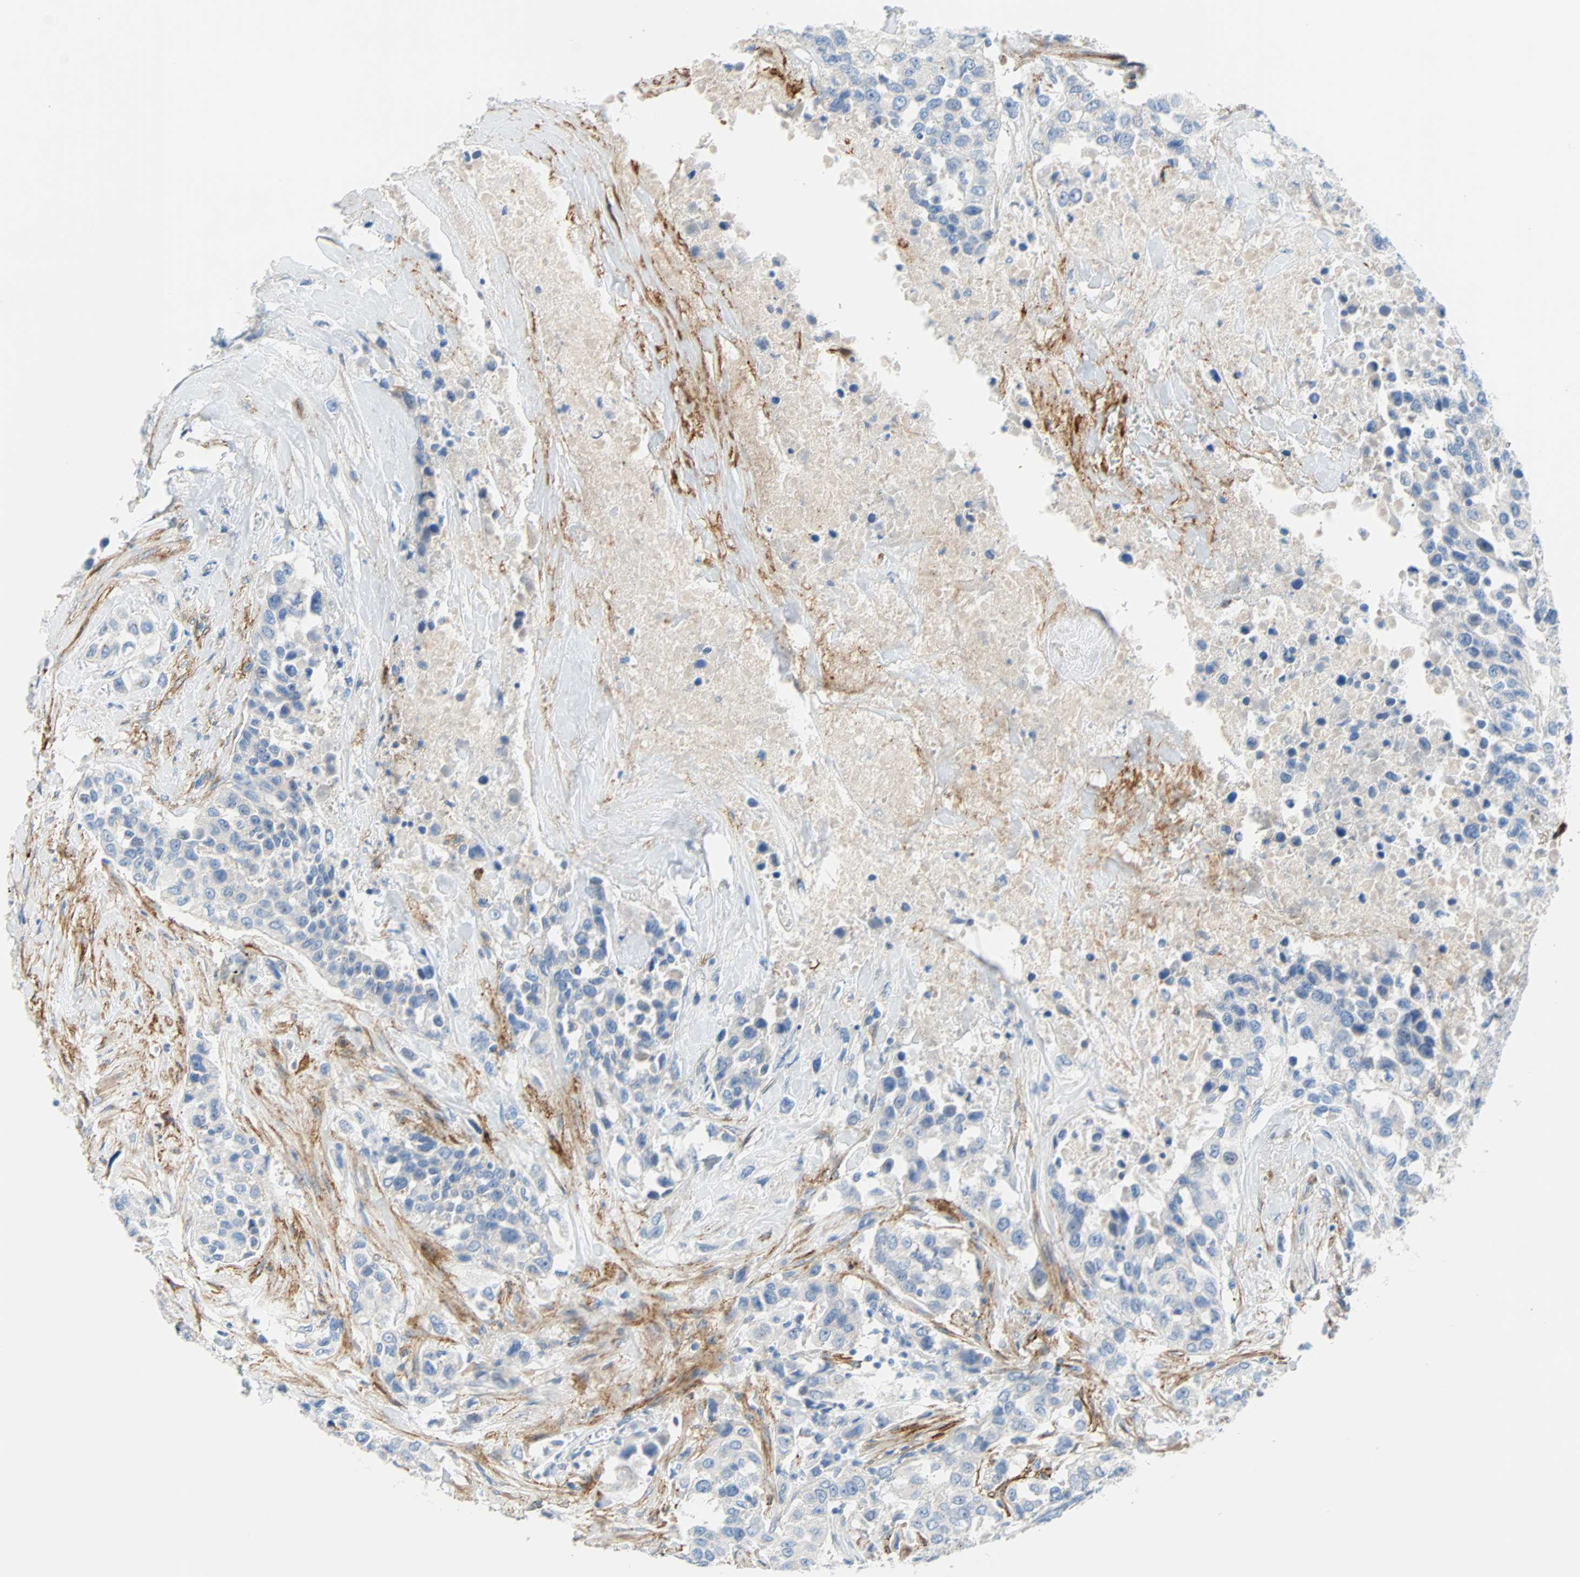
{"staining": {"intensity": "negative", "quantity": "none", "location": "none"}, "tissue": "urothelial cancer", "cell_type": "Tumor cells", "image_type": "cancer", "snomed": [{"axis": "morphology", "description": "Urothelial carcinoma, High grade"}, {"axis": "topography", "description": "Urinary bladder"}], "caption": "The IHC photomicrograph has no significant positivity in tumor cells of urothelial cancer tissue.", "gene": "PDPN", "patient": {"sex": "female", "age": 80}}